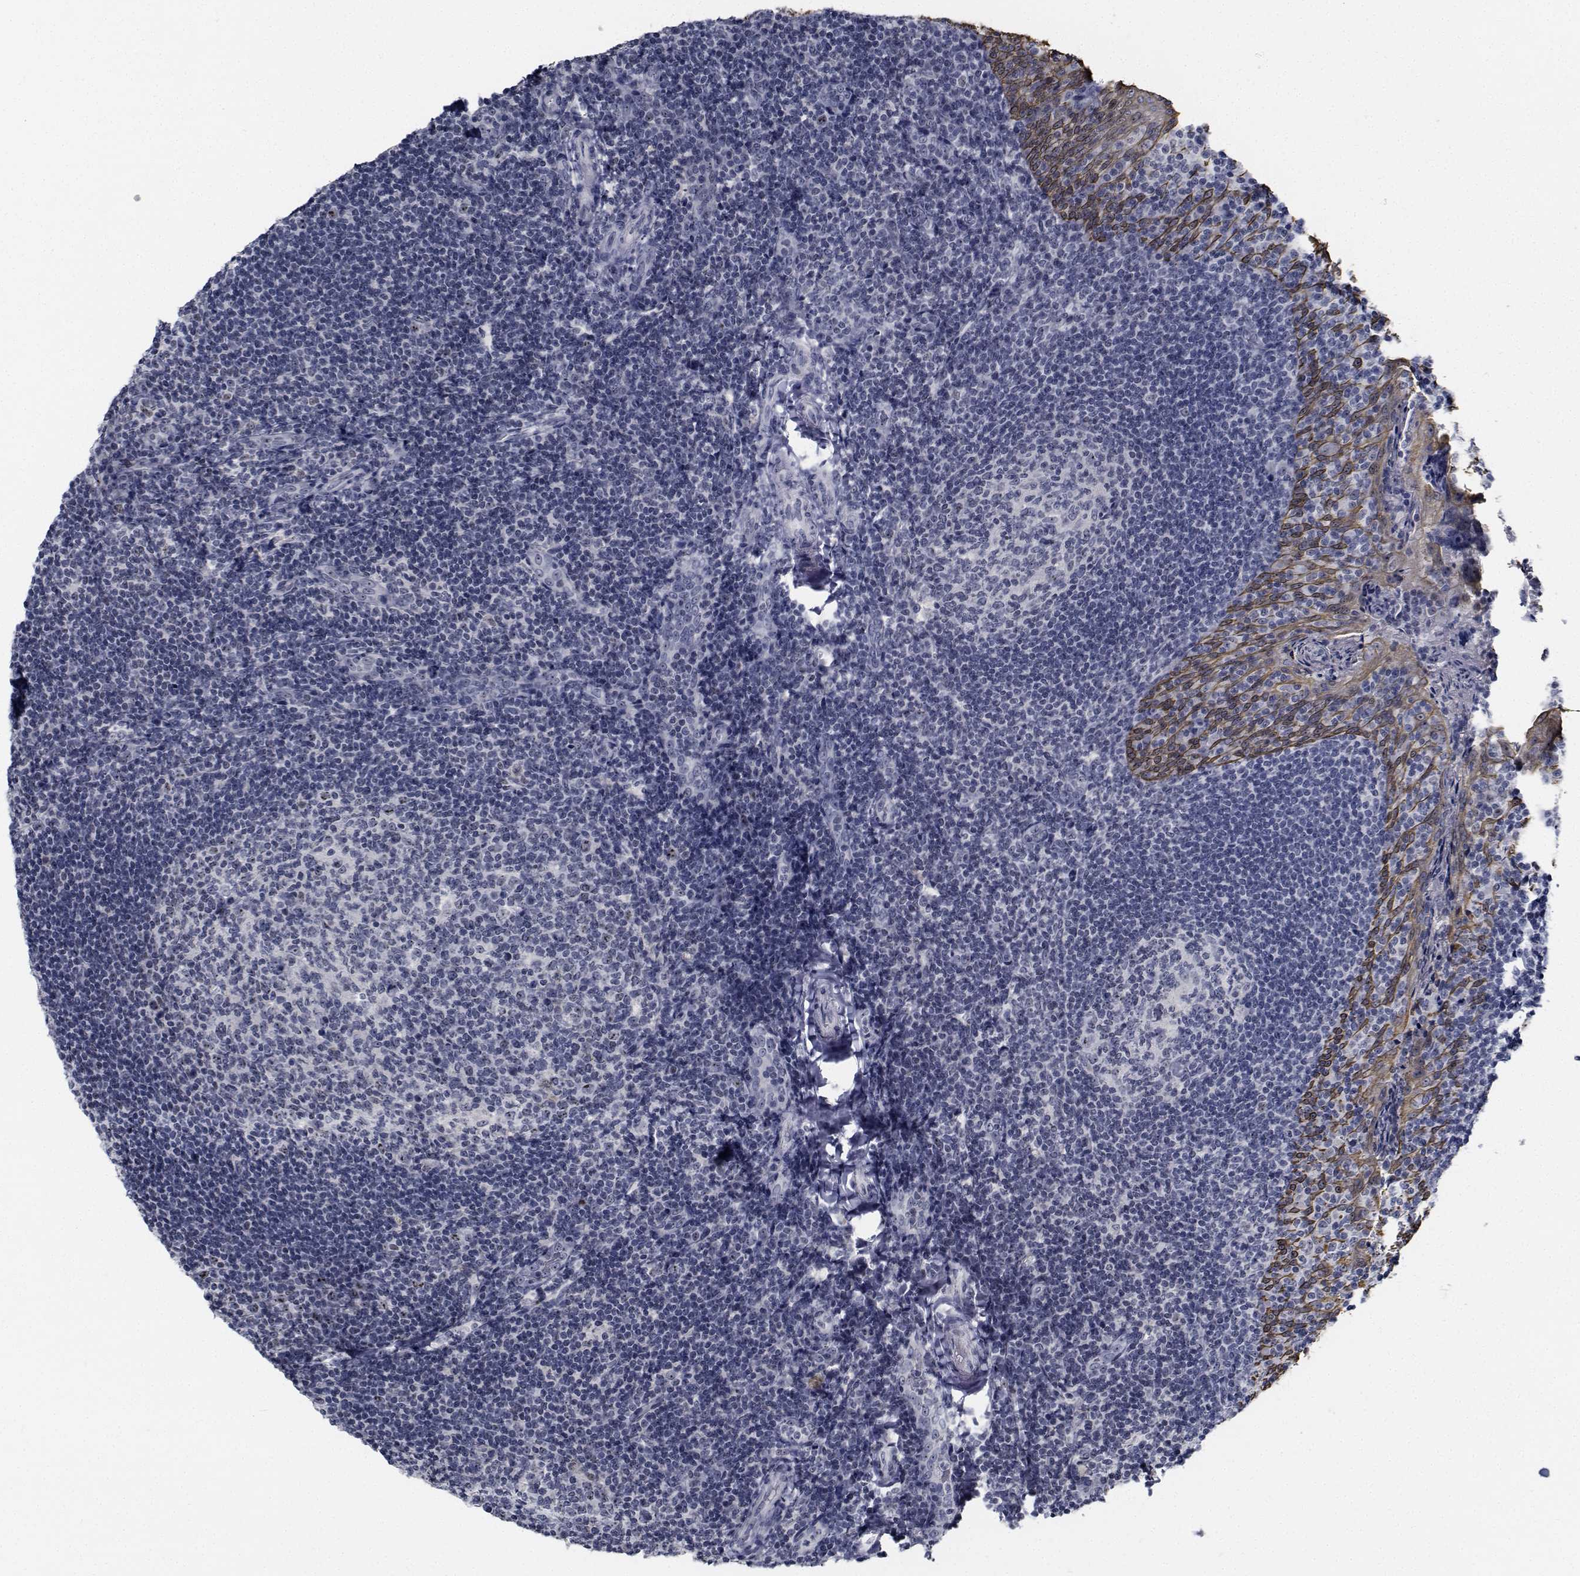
{"staining": {"intensity": "moderate", "quantity": "<25%", "location": "nuclear"}, "tissue": "tonsil", "cell_type": "Germinal center cells", "image_type": "normal", "snomed": [{"axis": "morphology", "description": "Normal tissue, NOS"}, {"axis": "topography", "description": "Tonsil"}], "caption": "Moderate nuclear protein positivity is present in approximately <25% of germinal center cells in tonsil. The protein of interest is shown in brown color, while the nuclei are stained blue.", "gene": "NVL", "patient": {"sex": "female", "age": 10}}